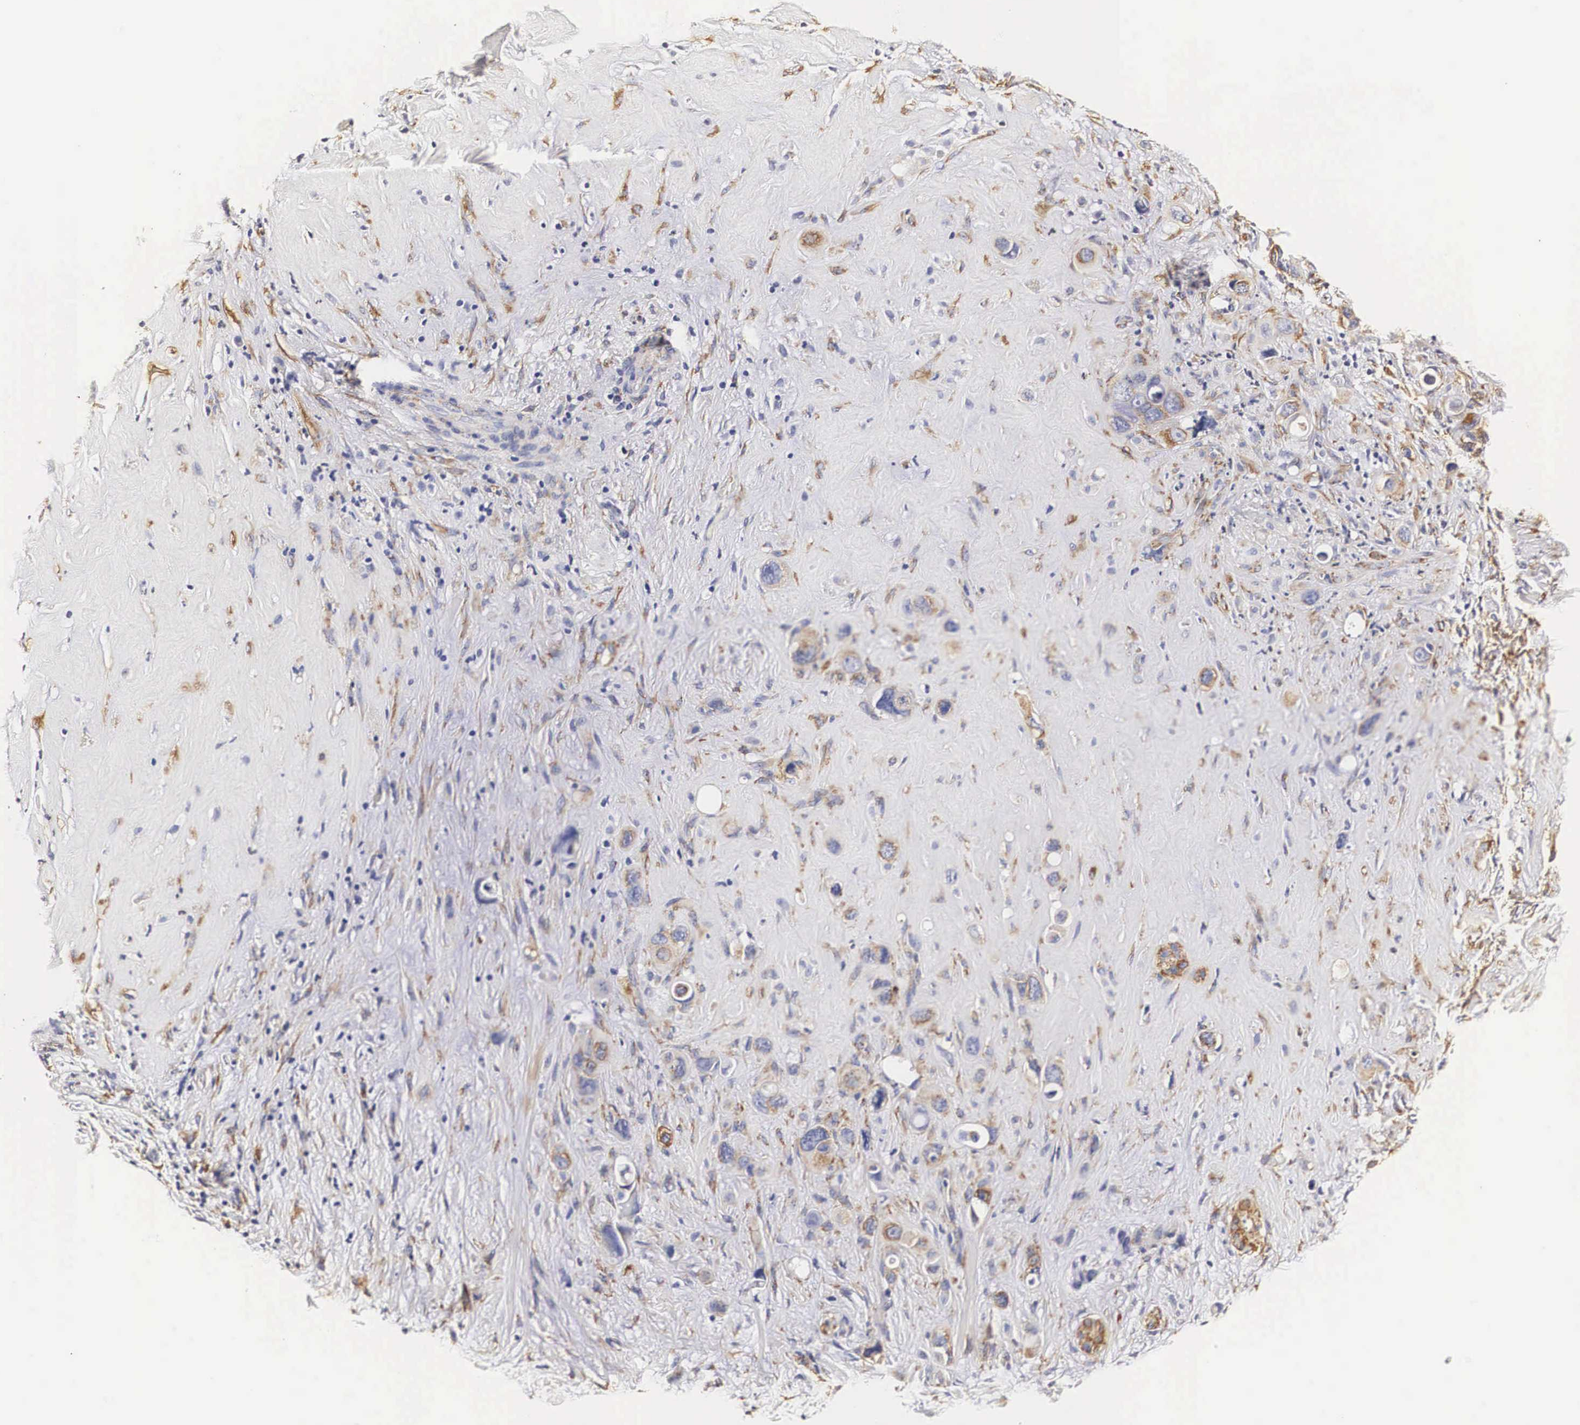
{"staining": {"intensity": "weak", "quantity": "25%-75%", "location": "cytoplasmic/membranous"}, "tissue": "liver cancer", "cell_type": "Tumor cells", "image_type": "cancer", "snomed": [{"axis": "morphology", "description": "Cholangiocarcinoma"}, {"axis": "topography", "description": "Liver"}], "caption": "An immunohistochemistry (IHC) photomicrograph of tumor tissue is shown. Protein staining in brown labels weak cytoplasmic/membranous positivity in liver cancer (cholangiocarcinoma) within tumor cells.", "gene": "CKAP4", "patient": {"sex": "female", "age": 79}}